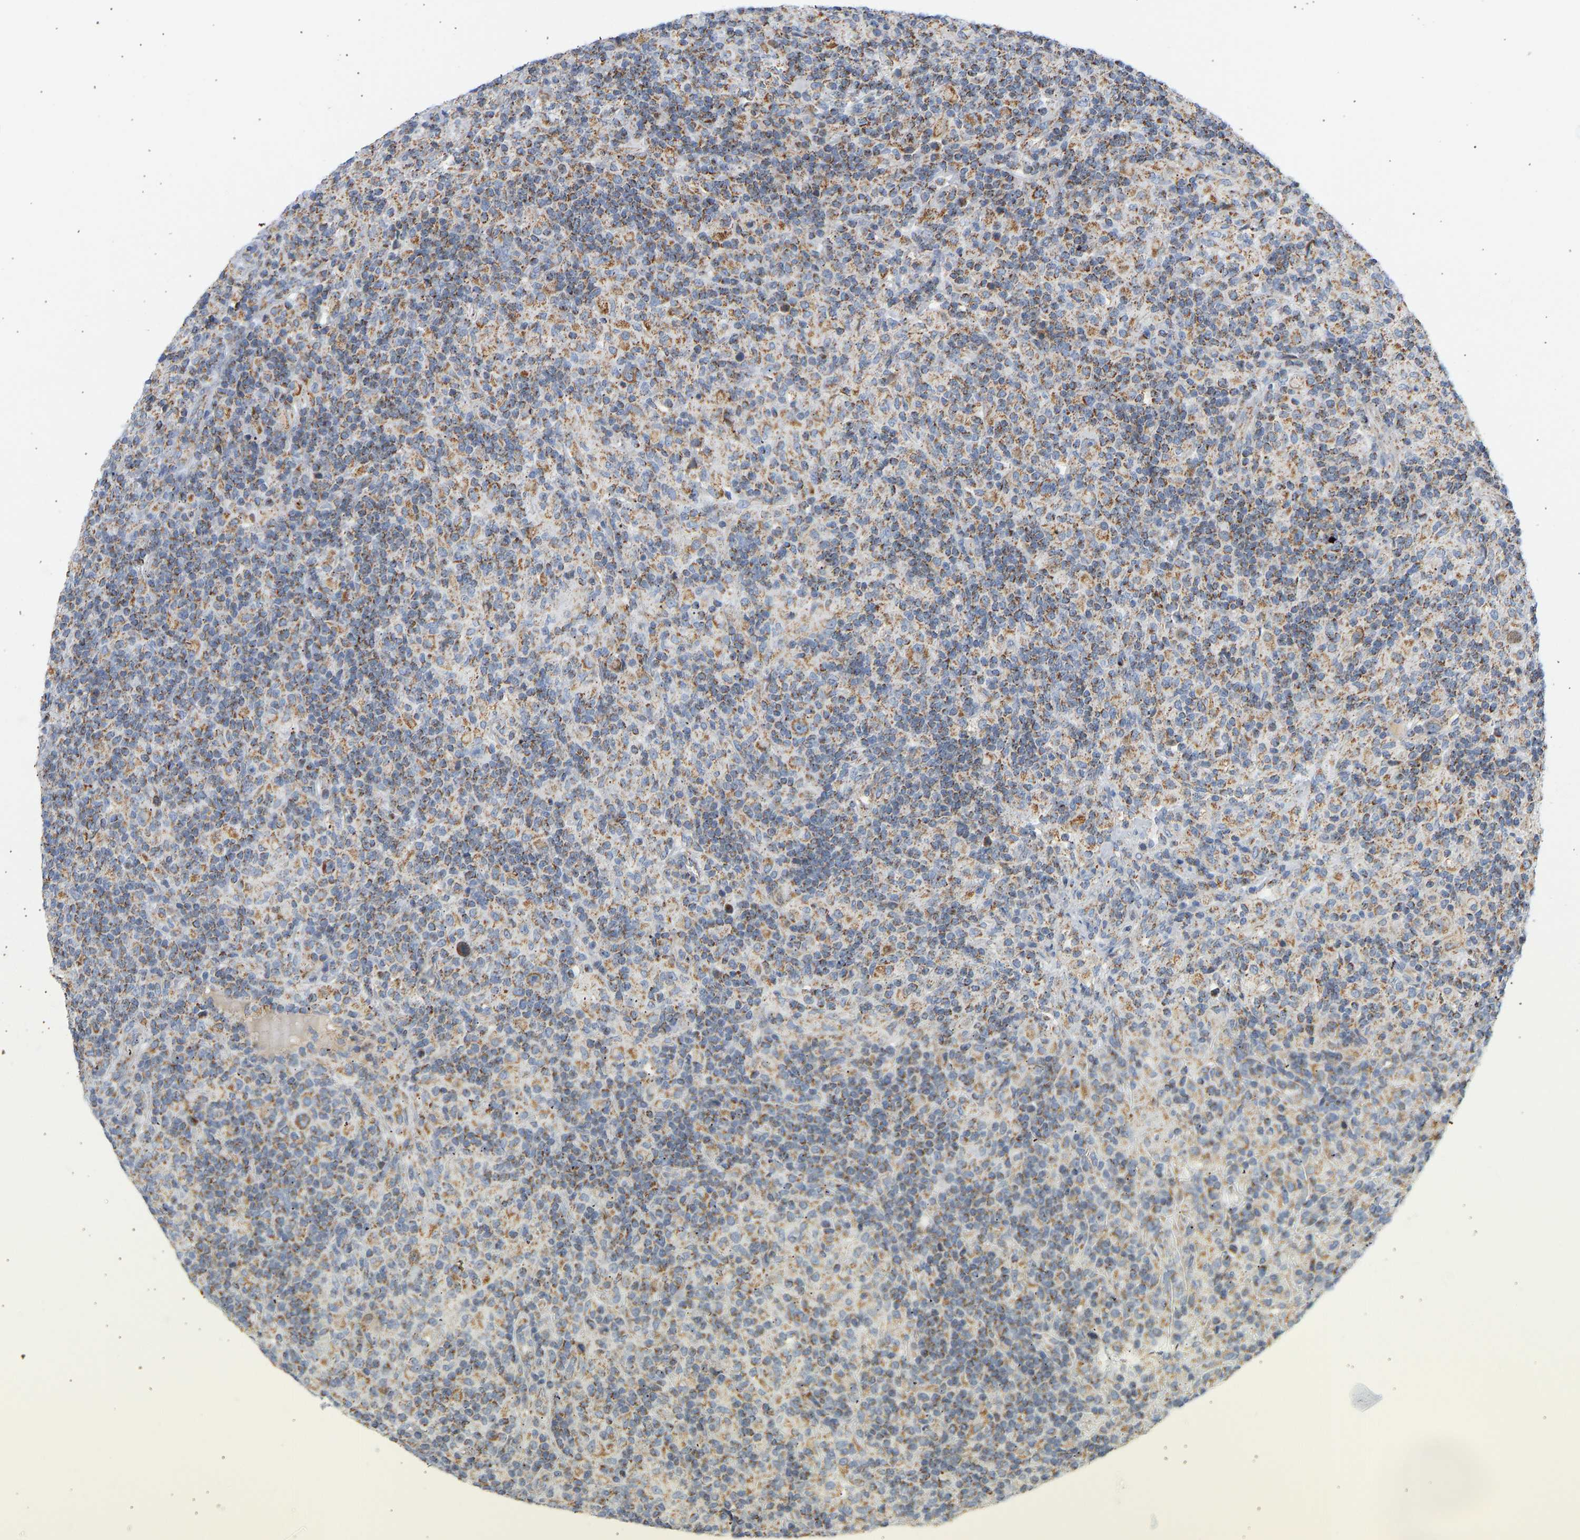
{"staining": {"intensity": "moderate", "quantity": ">75%", "location": "cytoplasmic/membranous"}, "tissue": "lymphoma", "cell_type": "Tumor cells", "image_type": "cancer", "snomed": [{"axis": "morphology", "description": "Hodgkin's disease, NOS"}, {"axis": "topography", "description": "Lymph node"}], "caption": "A histopathology image showing moderate cytoplasmic/membranous expression in approximately >75% of tumor cells in Hodgkin's disease, as visualized by brown immunohistochemical staining.", "gene": "GRPEL2", "patient": {"sex": "male", "age": 70}}